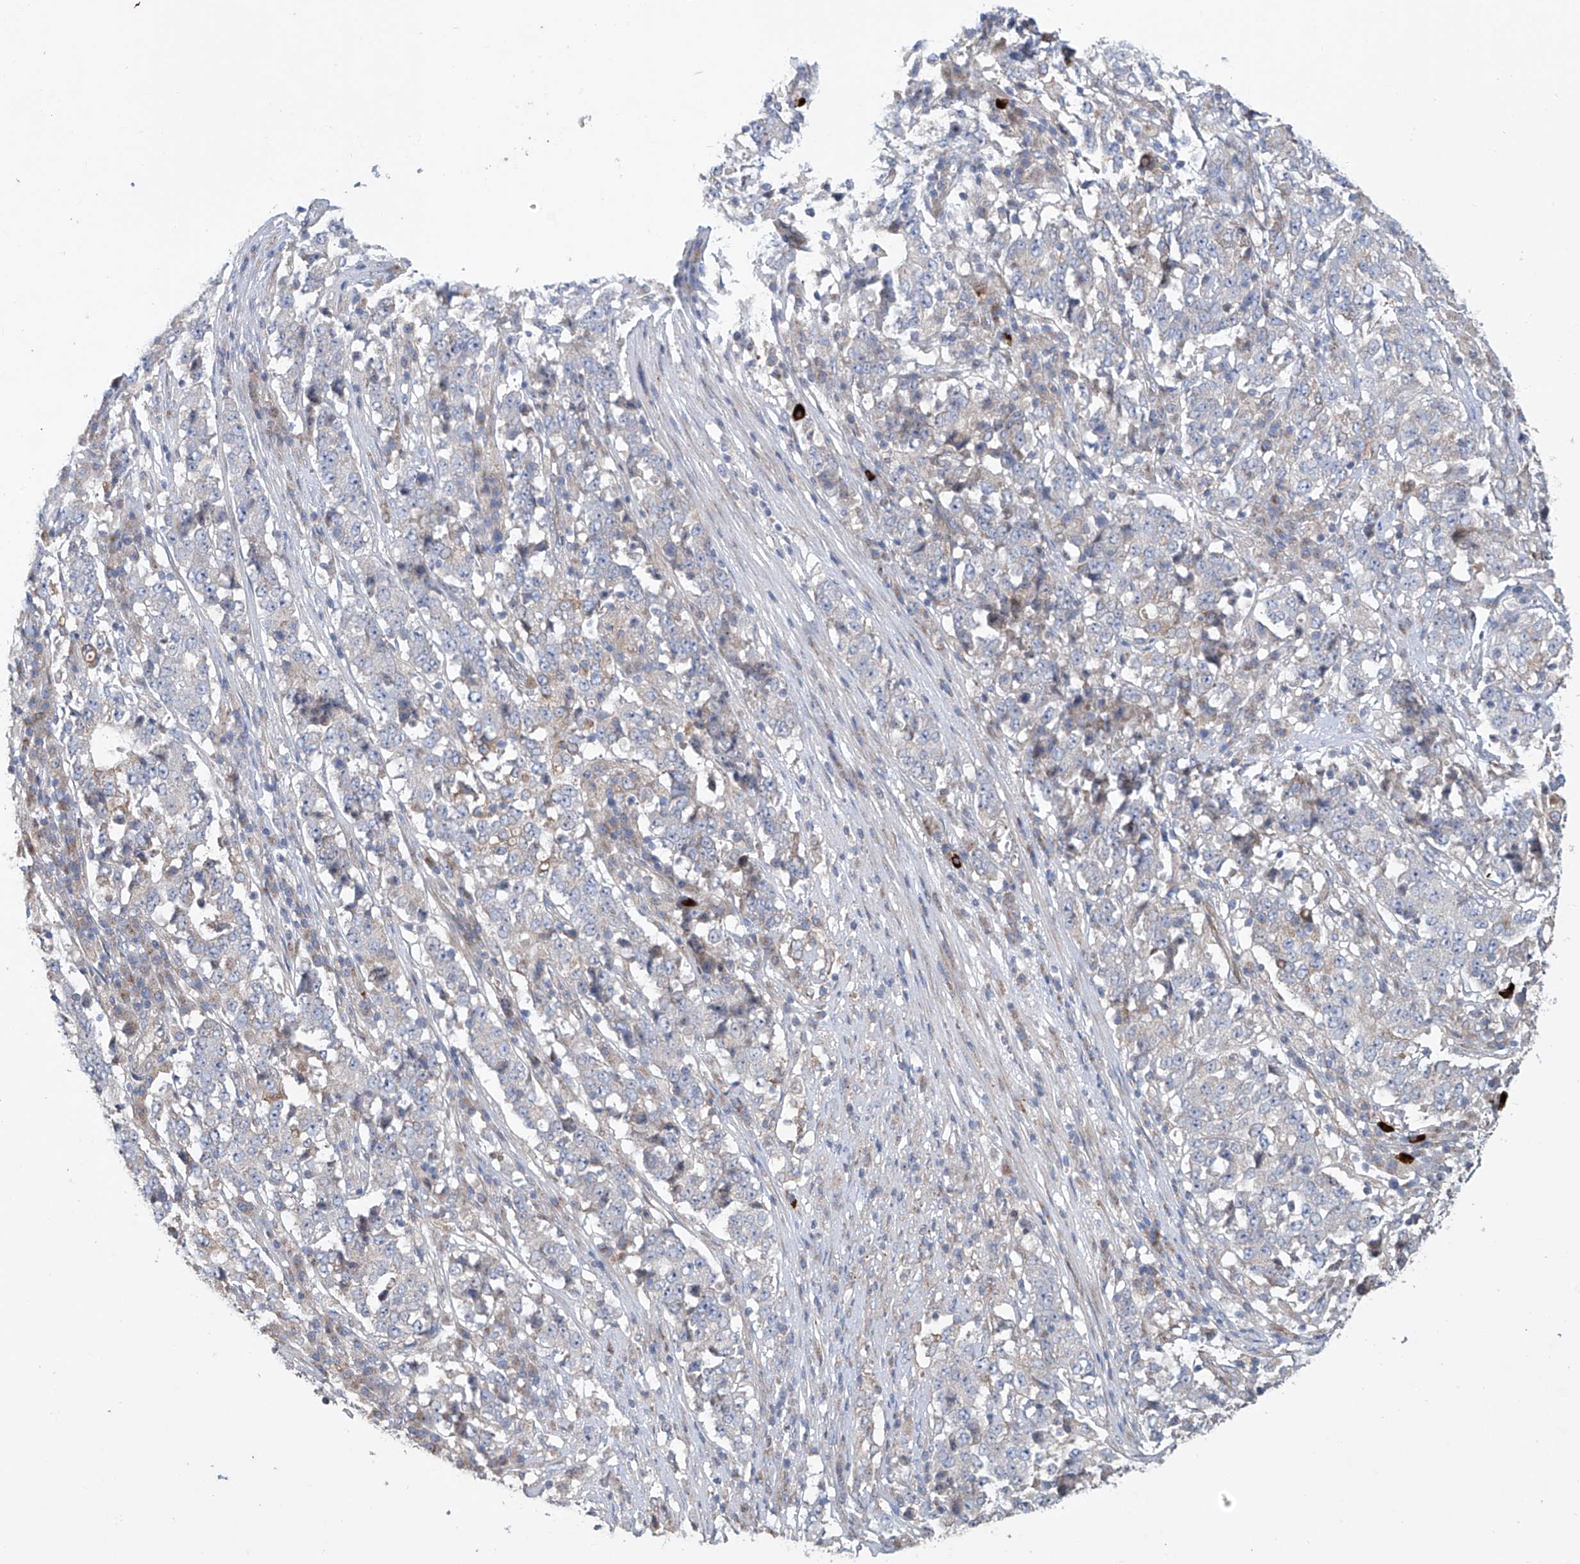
{"staining": {"intensity": "negative", "quantity": "none", "location": "none"}, "tissue": "stomach cancer", "cell_type": "Tumor cells", "image_type": "cancer", "snomed": [{"axis": "morphology", "description": "Adenocarcinoma, NOS"}, {"axis": "topography", "description": "Stomach"}], "caption": "Tumor cells show no significant staining in stomach cancer (adenocarcinoma). (DAB (3,3'-diaminobenzidine) IHC, high magnification).", "gene": "KLC4", "patient": {"sex": "male", "age": 59}}